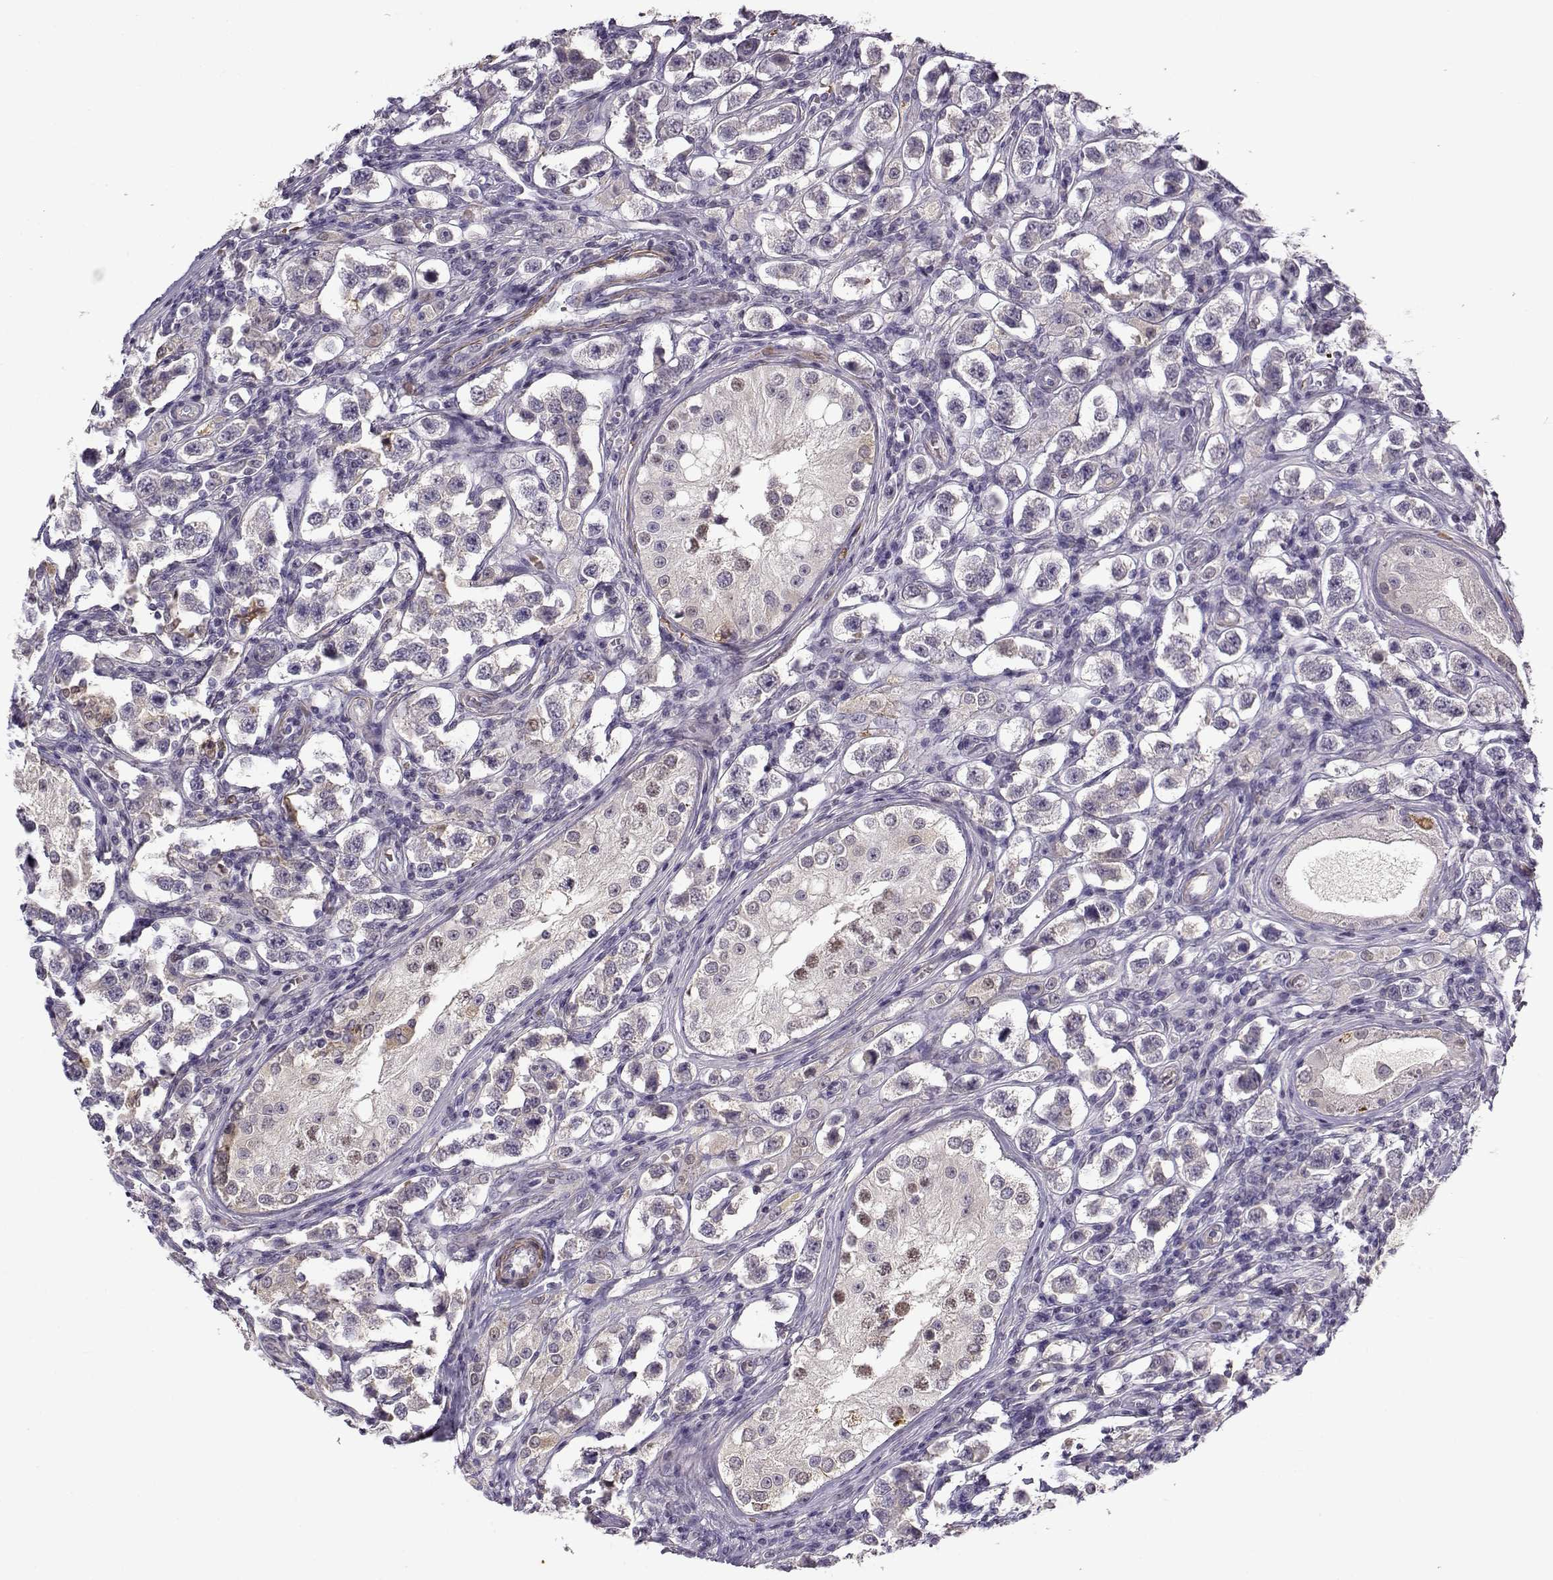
{"staining": {"intensity": "negative", "quantity": "none", "location": "none"}, "tissue": "testis cancer", "cell_type": "Tumor cells", "image_type": "cancer", "snomed": [{"axis": "morphology", "description": "Seminoma, NOS"}, {"axis": "topography", "description": "Testis"}], "caption": "This is an immunohistochemistry (IHC) photomicrograph of seminoma (testis). There is no staining in tumor cells.", "gene": "UCP3", "patient": {"sex": "male", "age": 37}}